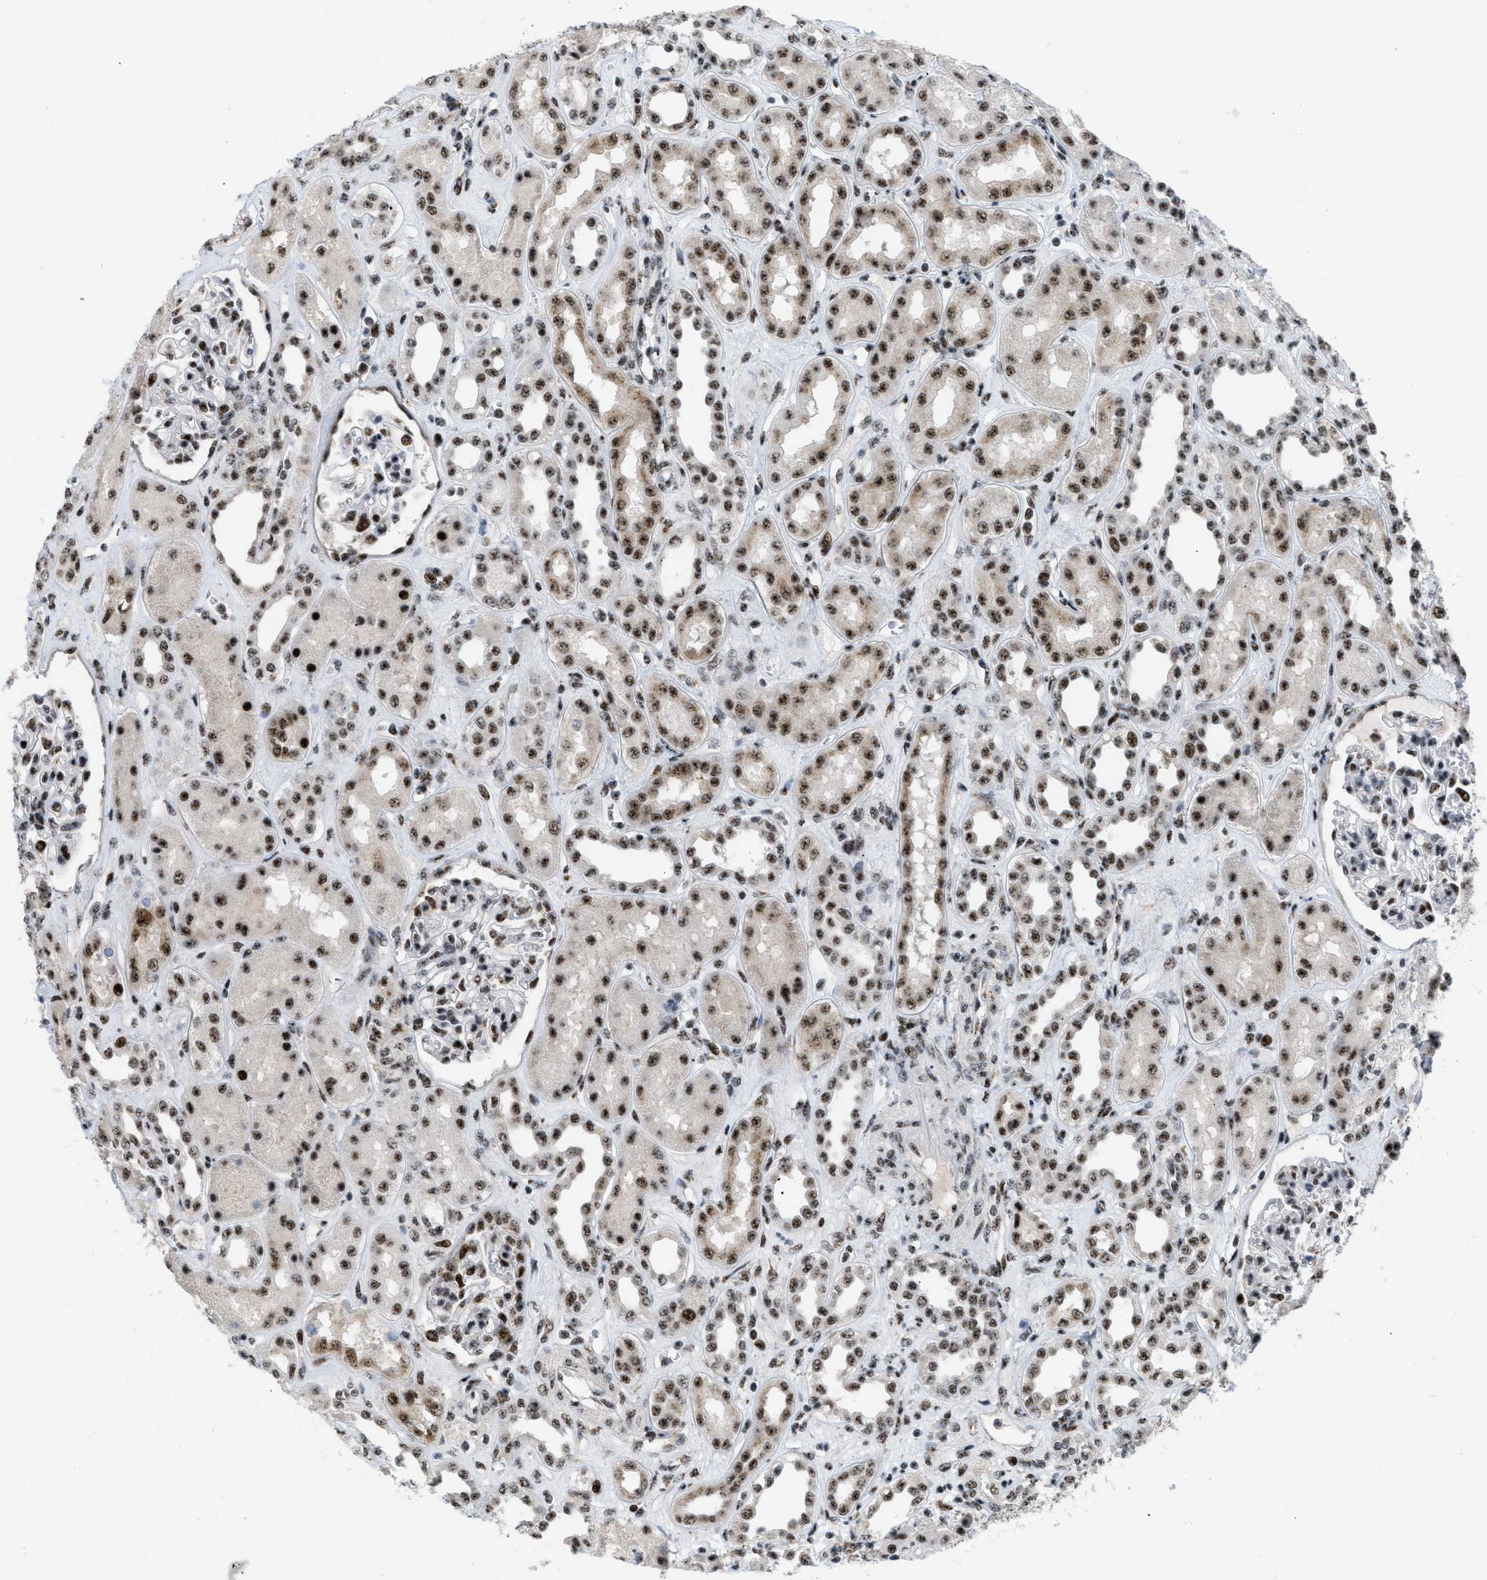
{"staining": {"intensity": "strong", "quantity": ">75%", "location": "nuclear"}, "tissue": "kidney", "cell_type": "Cells in glomeruli", "image_type": "normal", "snomed": [{"axis": "morphology", "description": "Normal tissue, NOS"}, {"axis": "topography", "description": "Kidney"}], "caption": "Immunohistochemical staining of unremarkable kidney reveals high levels of strong nuclear positivity in approximately >75% of cells in glomeruli.", "gene": "CDR2", "patient": {"sex": "male", "age": 59}}